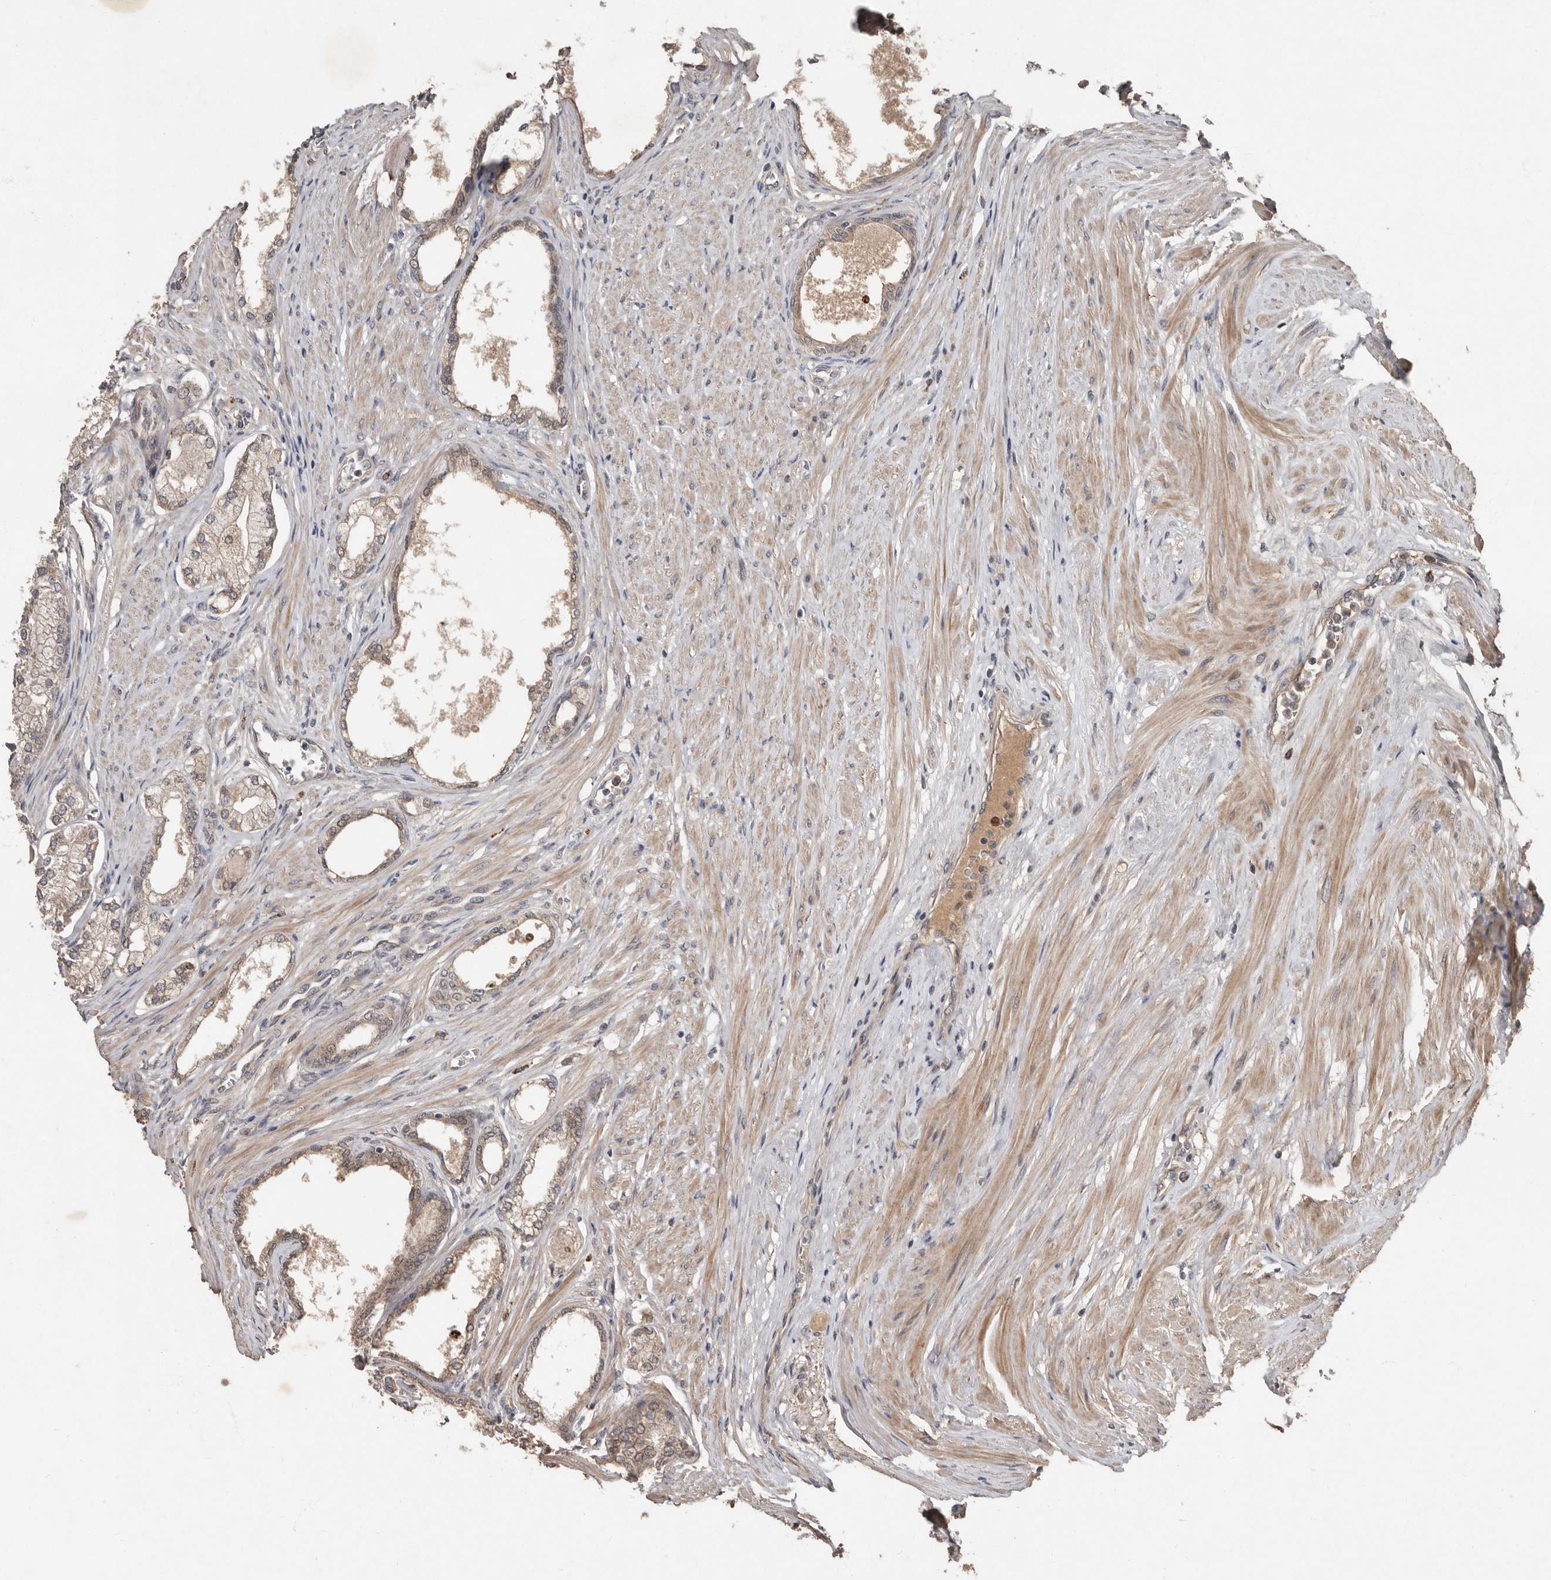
{"staining": {"intensity": "moderate", "quantity": ">75%", "location": "cytoplasmic/membranous"}, "tissue": "prostate", "cell_type": "Glandular cells", "image_type": "normal", "snomed": [{"axis": "morphology", "description": "Normal tissue, NOS"}, {"axis": "morphology", "description": "Urothelial carcinoma, Low grade"}, {"axis": "topography", "description": "Urinary bladder"}, {"axis": "topography", "description": "Prostate"}], "caption": "The image displays a brown stain indicating the presence of a protein in the cytoplasmic/membranous of glandular cells in prostate.", "gene": "KIF26B", "patient": {"sex": "male", "age": 60}}